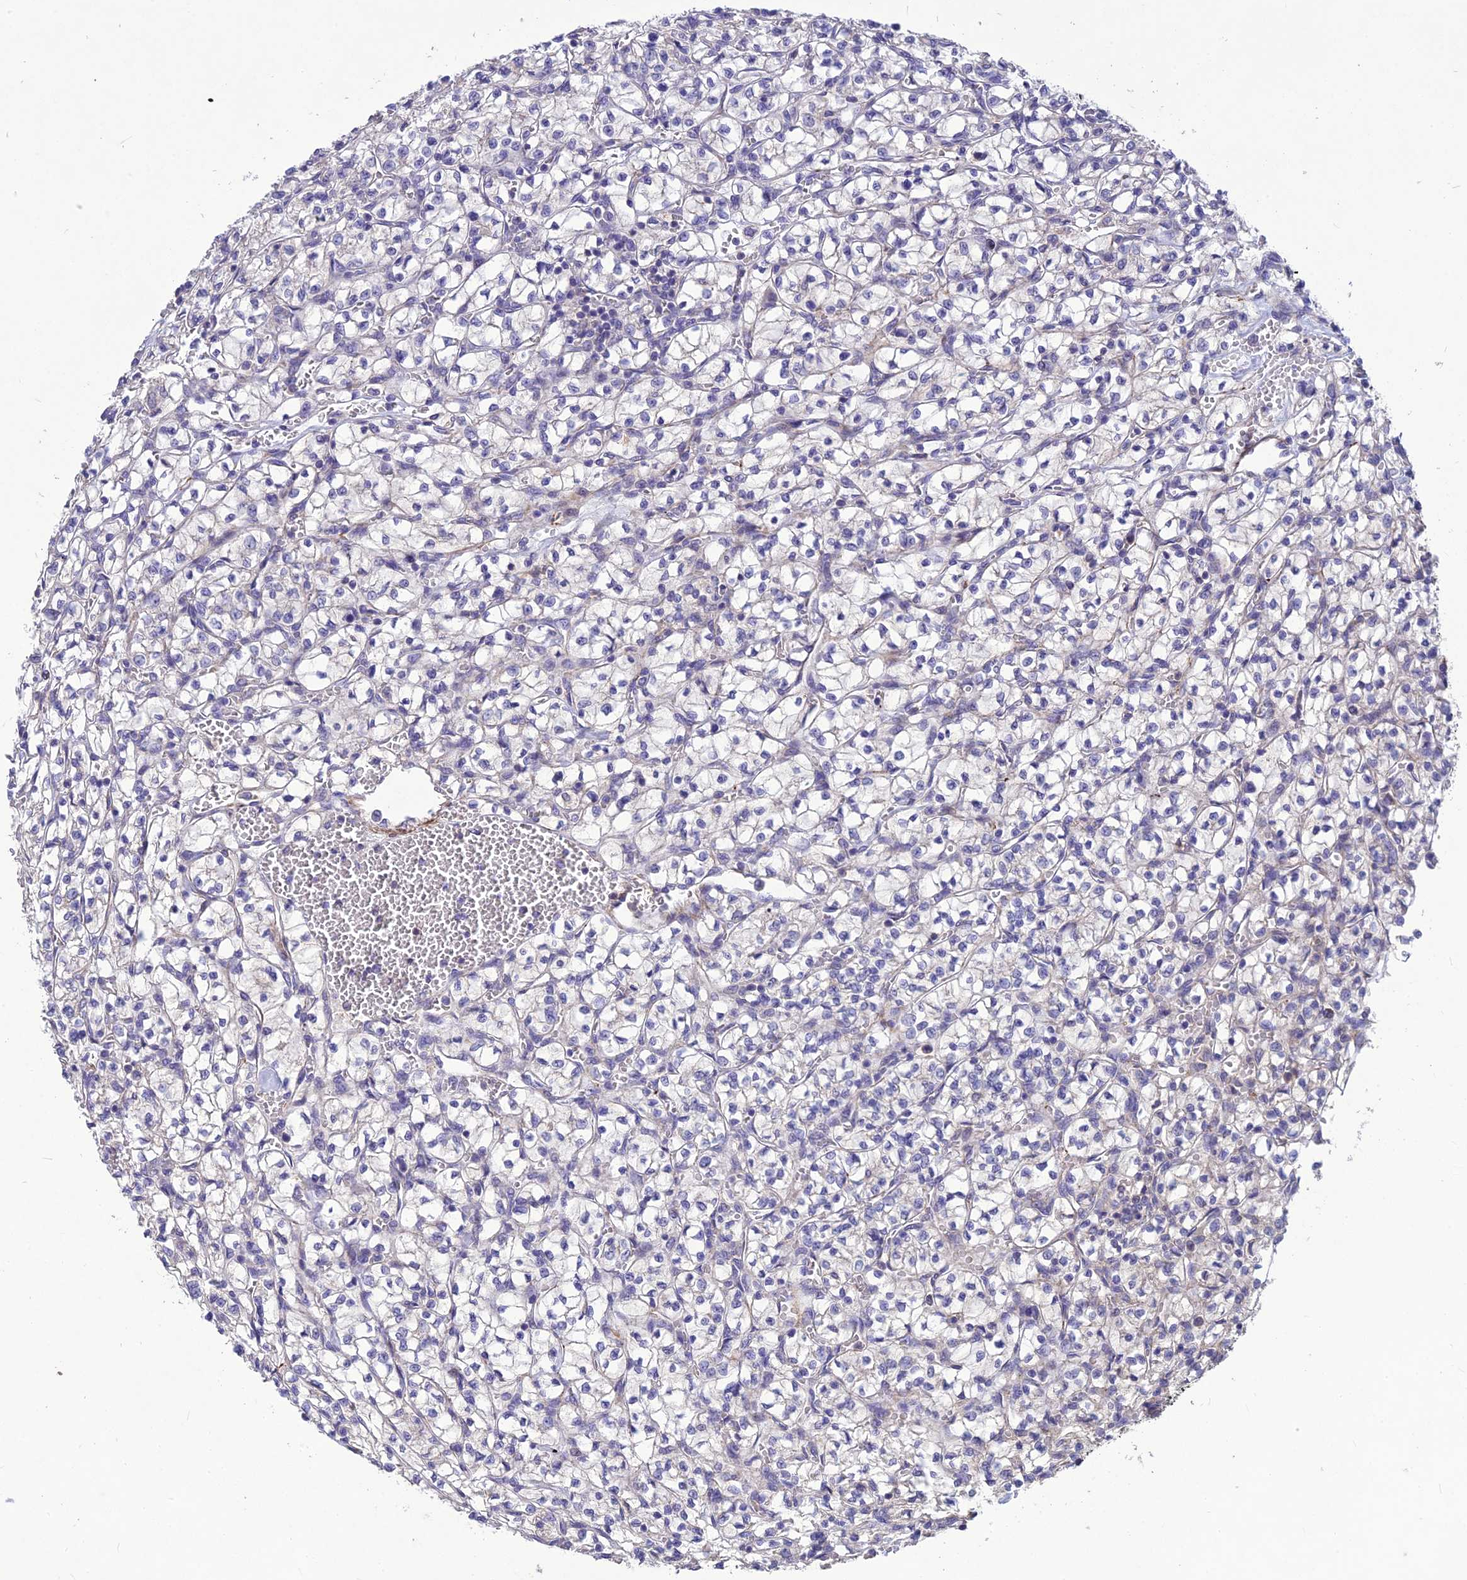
{"staining": {"intensity": "negative", "quantity": "none", "location": "none"}, "tissue": "renal cancer", "cell_type": "Tumor cells", "image_type": "cancer", "snomed": [{"axis": "morphology", "description": "Adenocarcinoma, NOS"}, {"axis": "topography", "description": "Kidney"}], "caption": "IHC image of neoplastic tissue: adenocarcinoma (renal) stained with DAB (3,3'-diaminobenzidine) reveals no significant protein positivity in tumor cells.", "gene": "CLUH", "patient": {"sex": "female", "age": 64}}